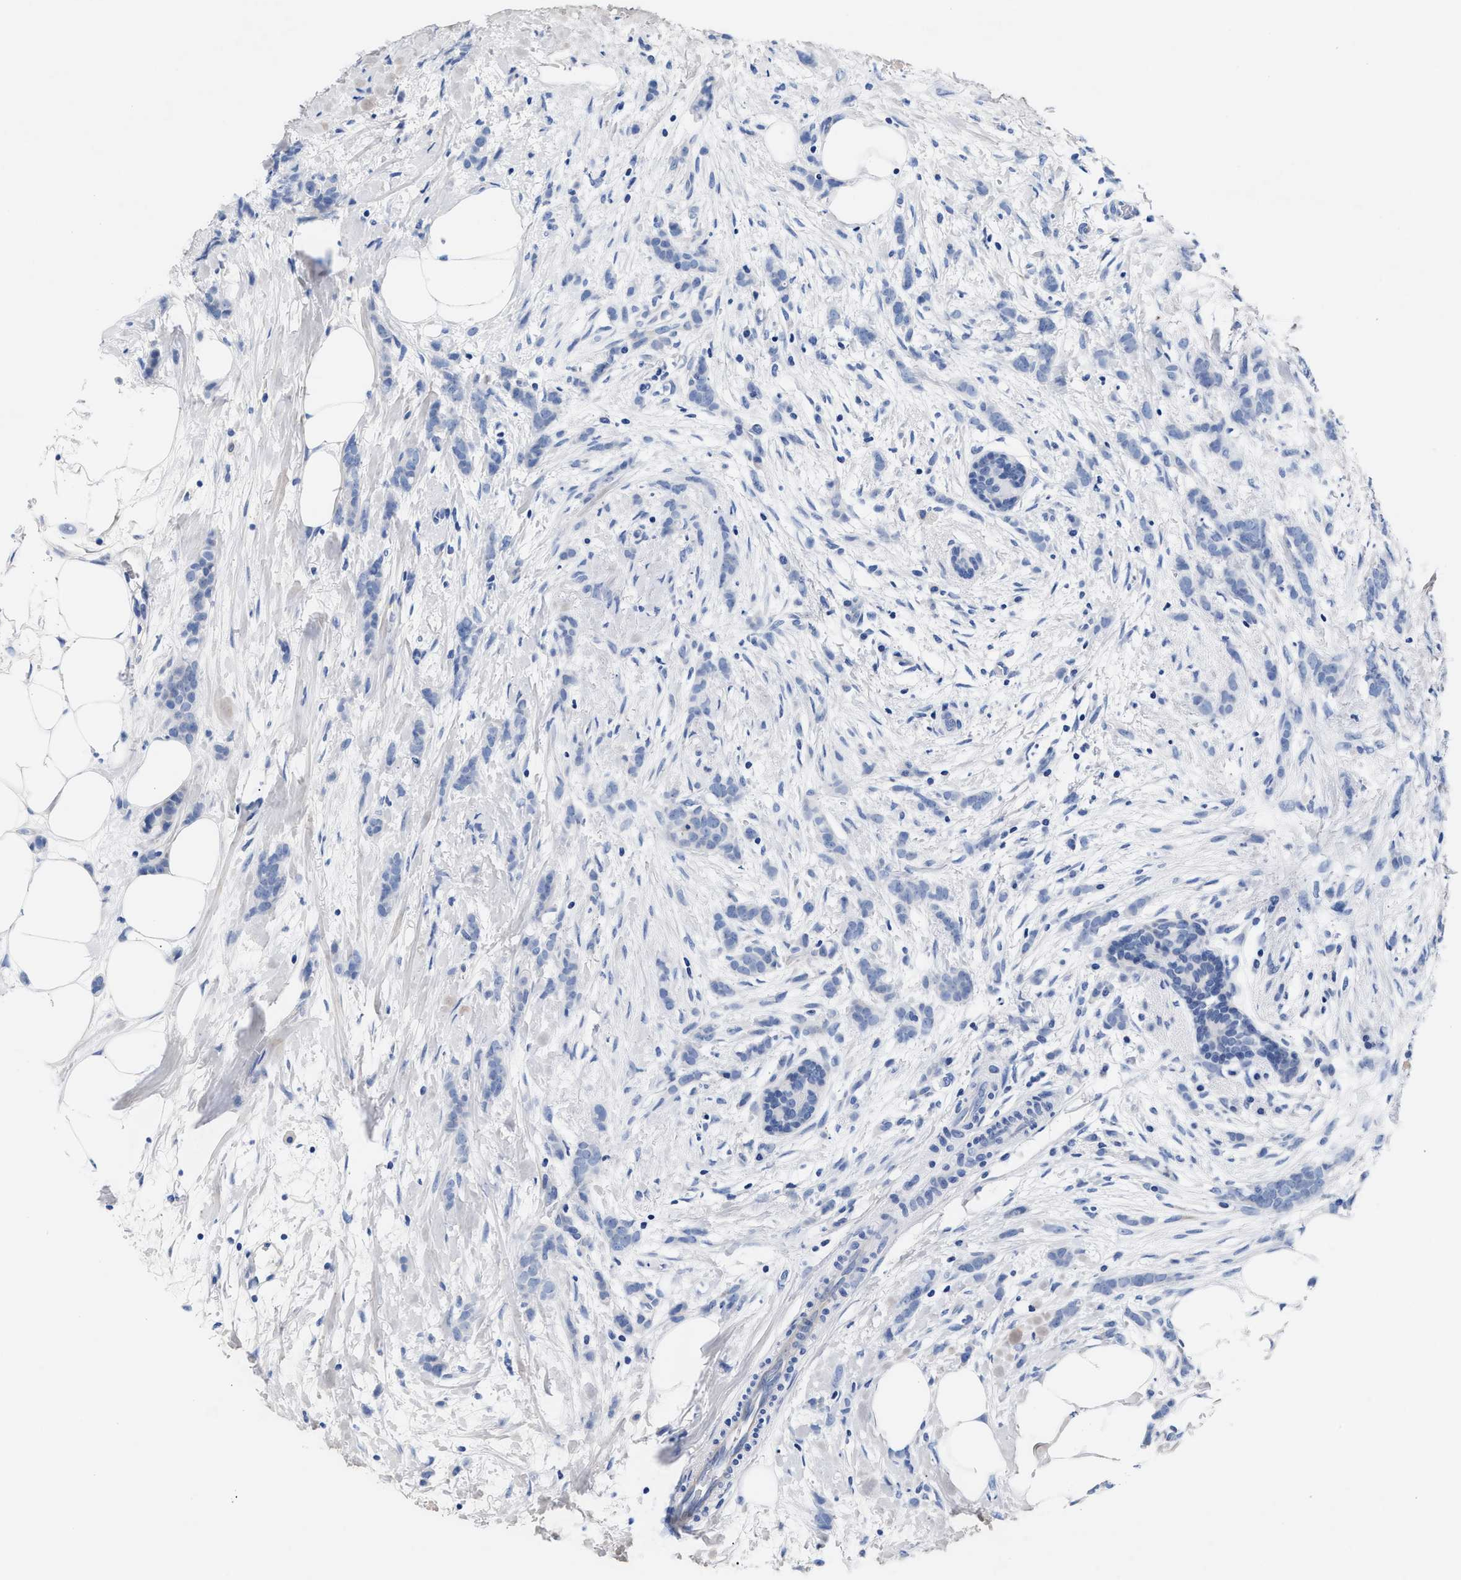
{"staining": {"intensity": "negative", "quantity": "none", "location": "none"}, "tissue": "breast cancer", "cell_type": "Tumor cells", "image_type": "cancer", "snomed": [{"axis": "morphology", "description": "Lobular carcinoma, in situ"}, {"axis": "morphology", "description": "Lobular carcinoma"}, {"axis": "topography", "description": "Breast"}], "caption": "Immunohistochemistry (IHC) image of neoplastic tissue: human lobular carcinoma (breast) stained with DAB (3,3'-diaminobenzidine) displays no significant protein staining in tumor cells.", "gene": "ACTL7B", "patient": {"sex": "female", "age": 41}}